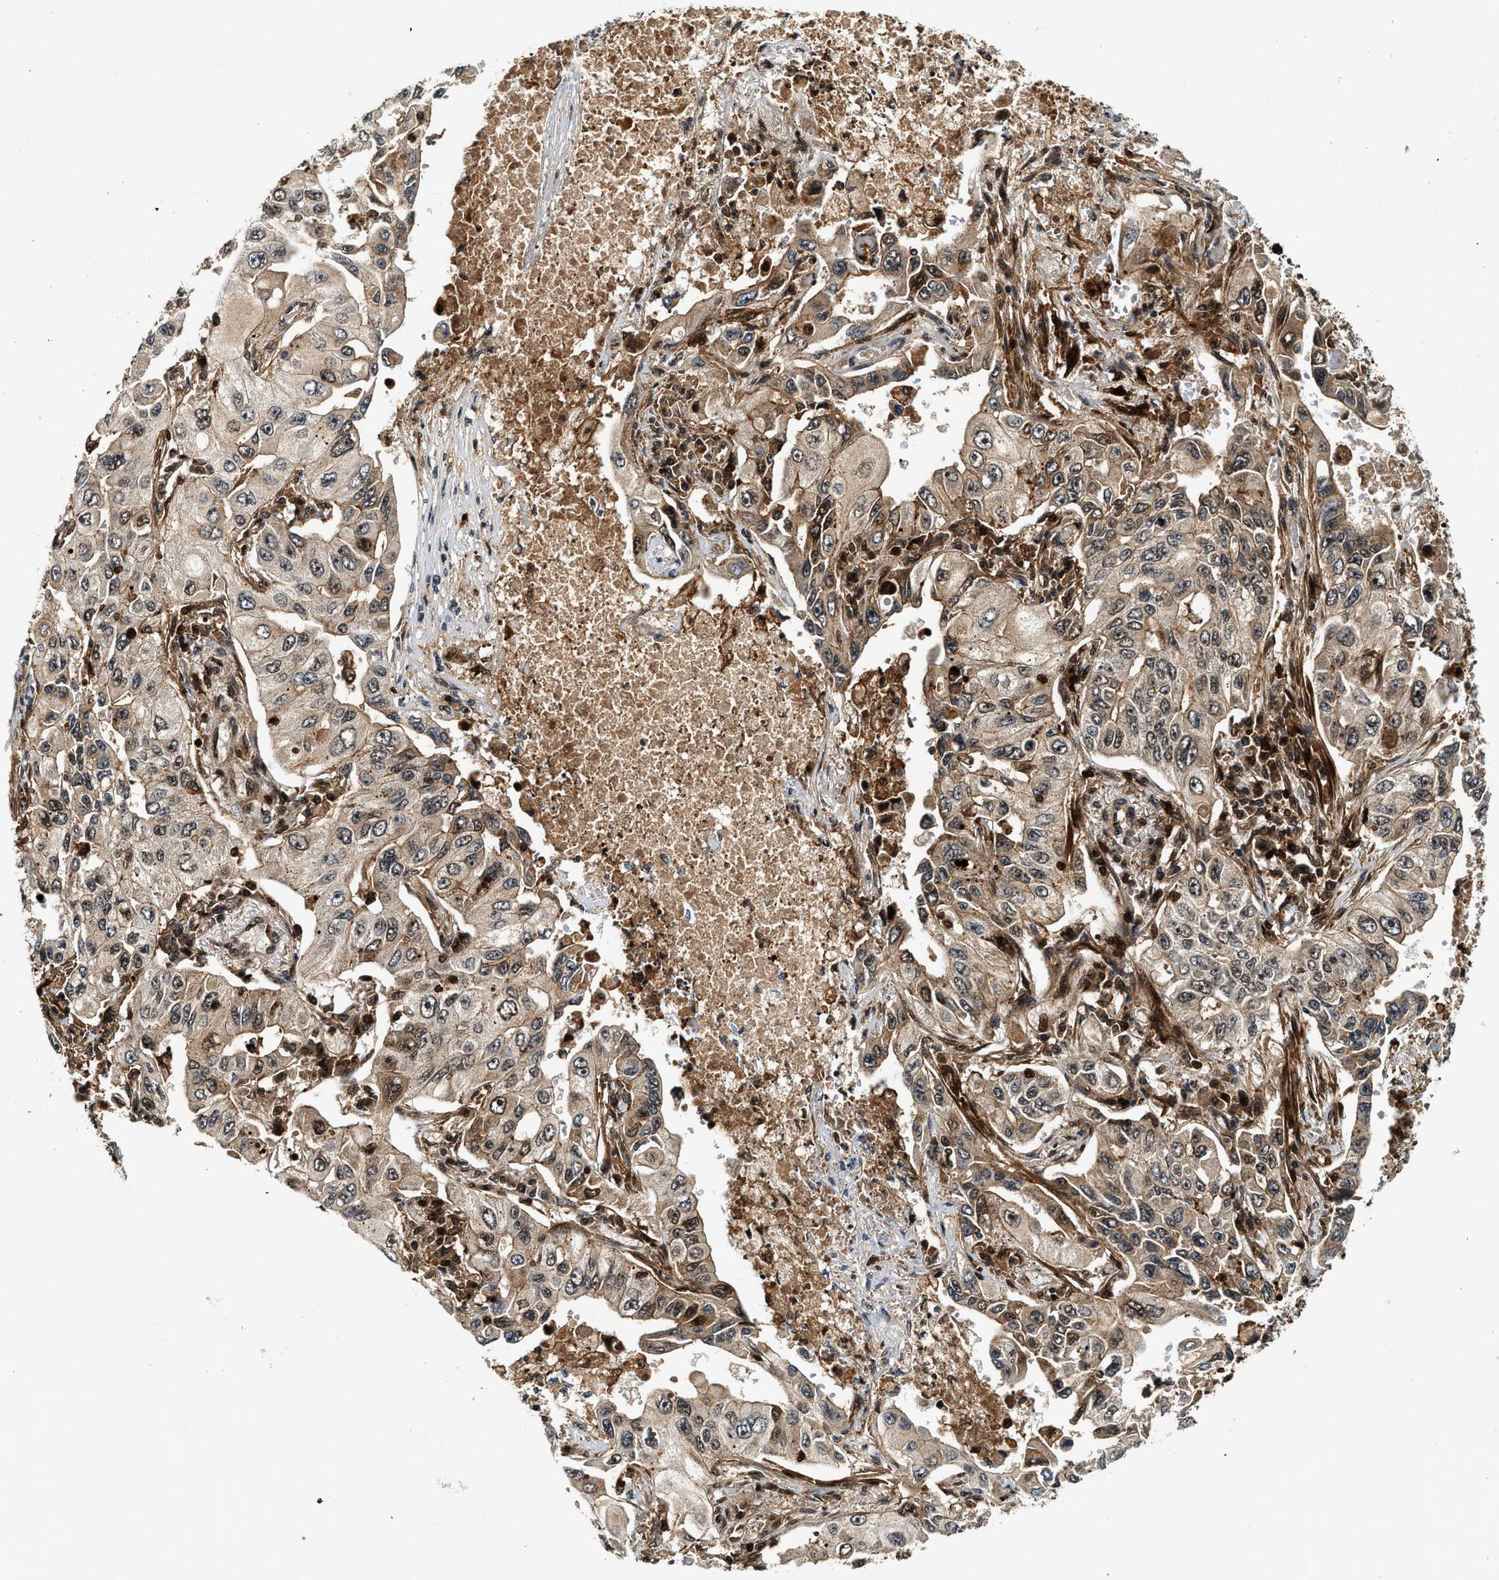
{"staining": {"intensity": "weak", "quantity": ">75%", "location": "cytoplasmic/membranous"}, "tissue": "lung cancer", "cell_type": "Tumor cells", "image_type": "cancer", "snomed": [{"axis": "morphology", "description": "Adenocarcinoma, NOS"}, {"axis": "topography", "description": "Lung"}], "caption": "Lung cancer was stained to show a protein in brown. There is low levels of weak cytoplasmic/membranous positivity in approximately >75% of tumor cells. (IHC, brightfield microscopy, high magnification).", "gene": "MDM2", "patient": {"sex": "male", "age": 84}}